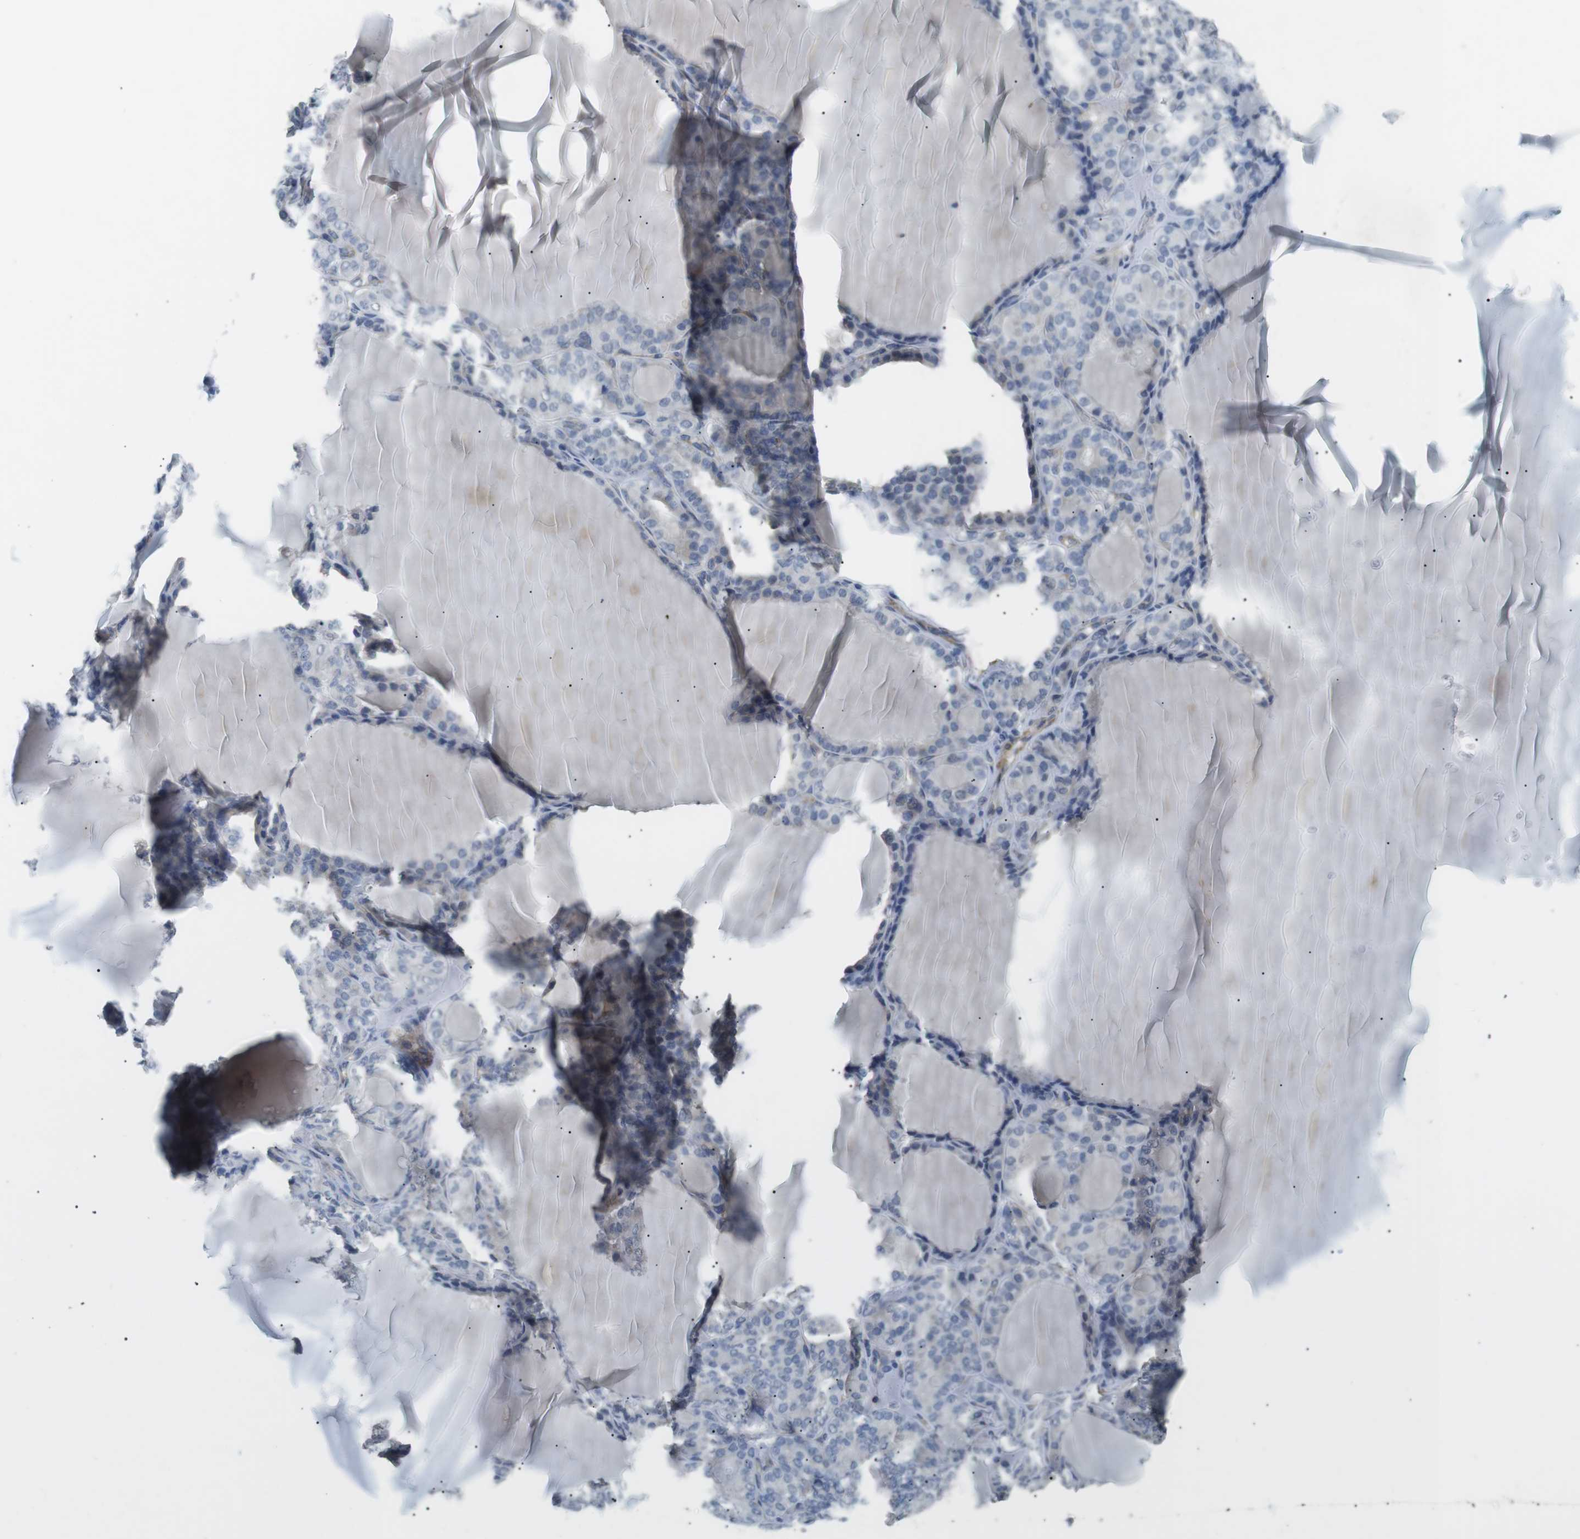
{"staining": {"intensity": "weak", "quantity": "<25%", "location": "cytoplasmic/membranous"}, "tissue": "thyroid gland", "cell_type": "Glandular cells", "image_type": "normal", "snomed": [{"axis": "morphology", "description": "Normal tissue, NOS"}, {"axis": "topography", "description": "Thyroid gland"}], "caption": "Immunohistochemical staining of benign human thyroid gland reveals no significant staining in glandular cells.", "gene": "GZMM", "patient": {"sex": "female", "age": 28}}